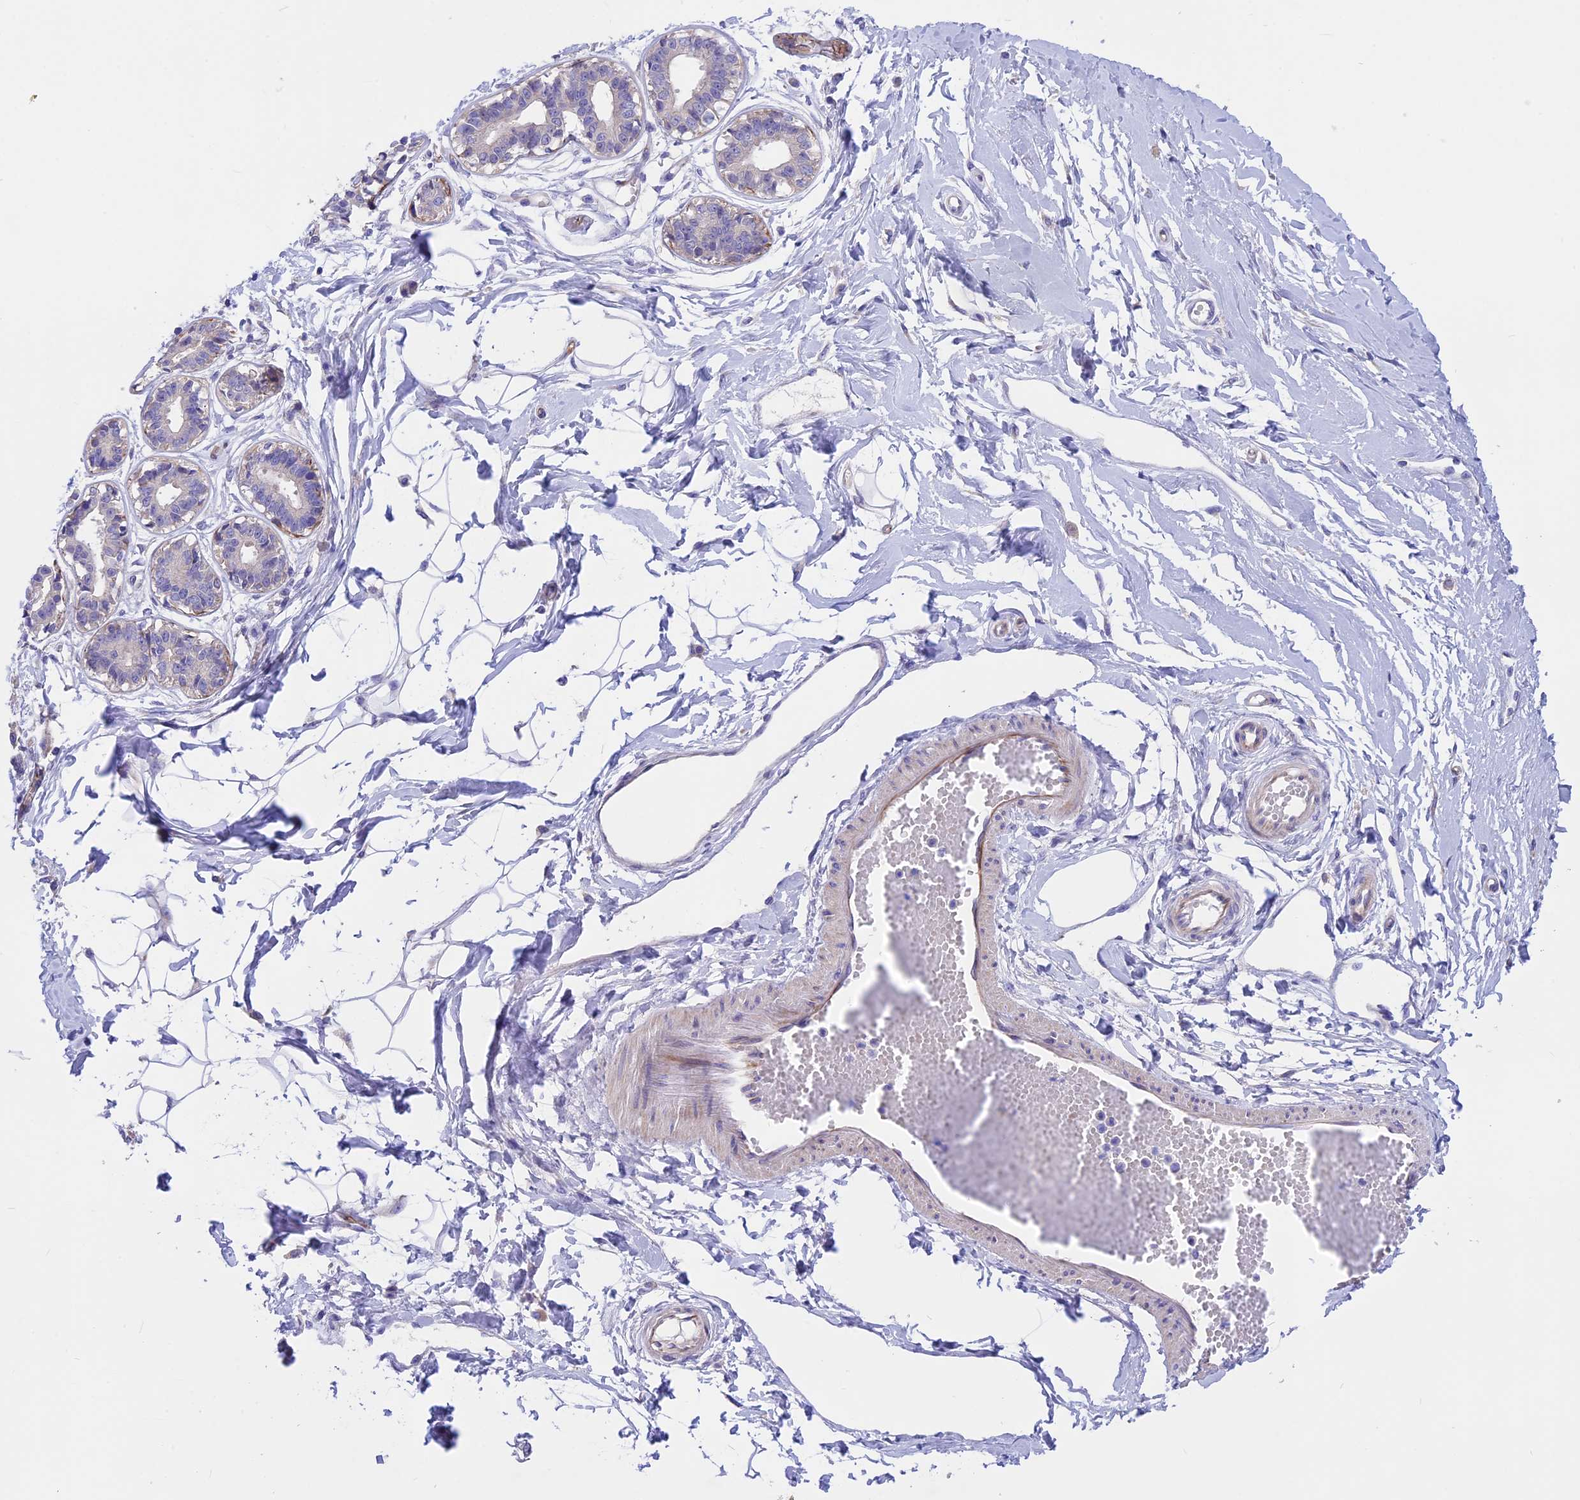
{"staining": {"intensity": "negative", "quantity": "none", "location": "none"}, "tissue": "breast", "cell_type": "Adipocytes", "image_type": "normal", "snomed": [{"axis": "morphology", "description": "Normal tissue, NOS"}, {"axis": "topography", "description": "Breast"}], "caption": "Breast was stained to show a protein in brown. There is no significant staining in adipocytes.", "gene": "TMEM138", "patient": {"sex": "female", "age": 45}}